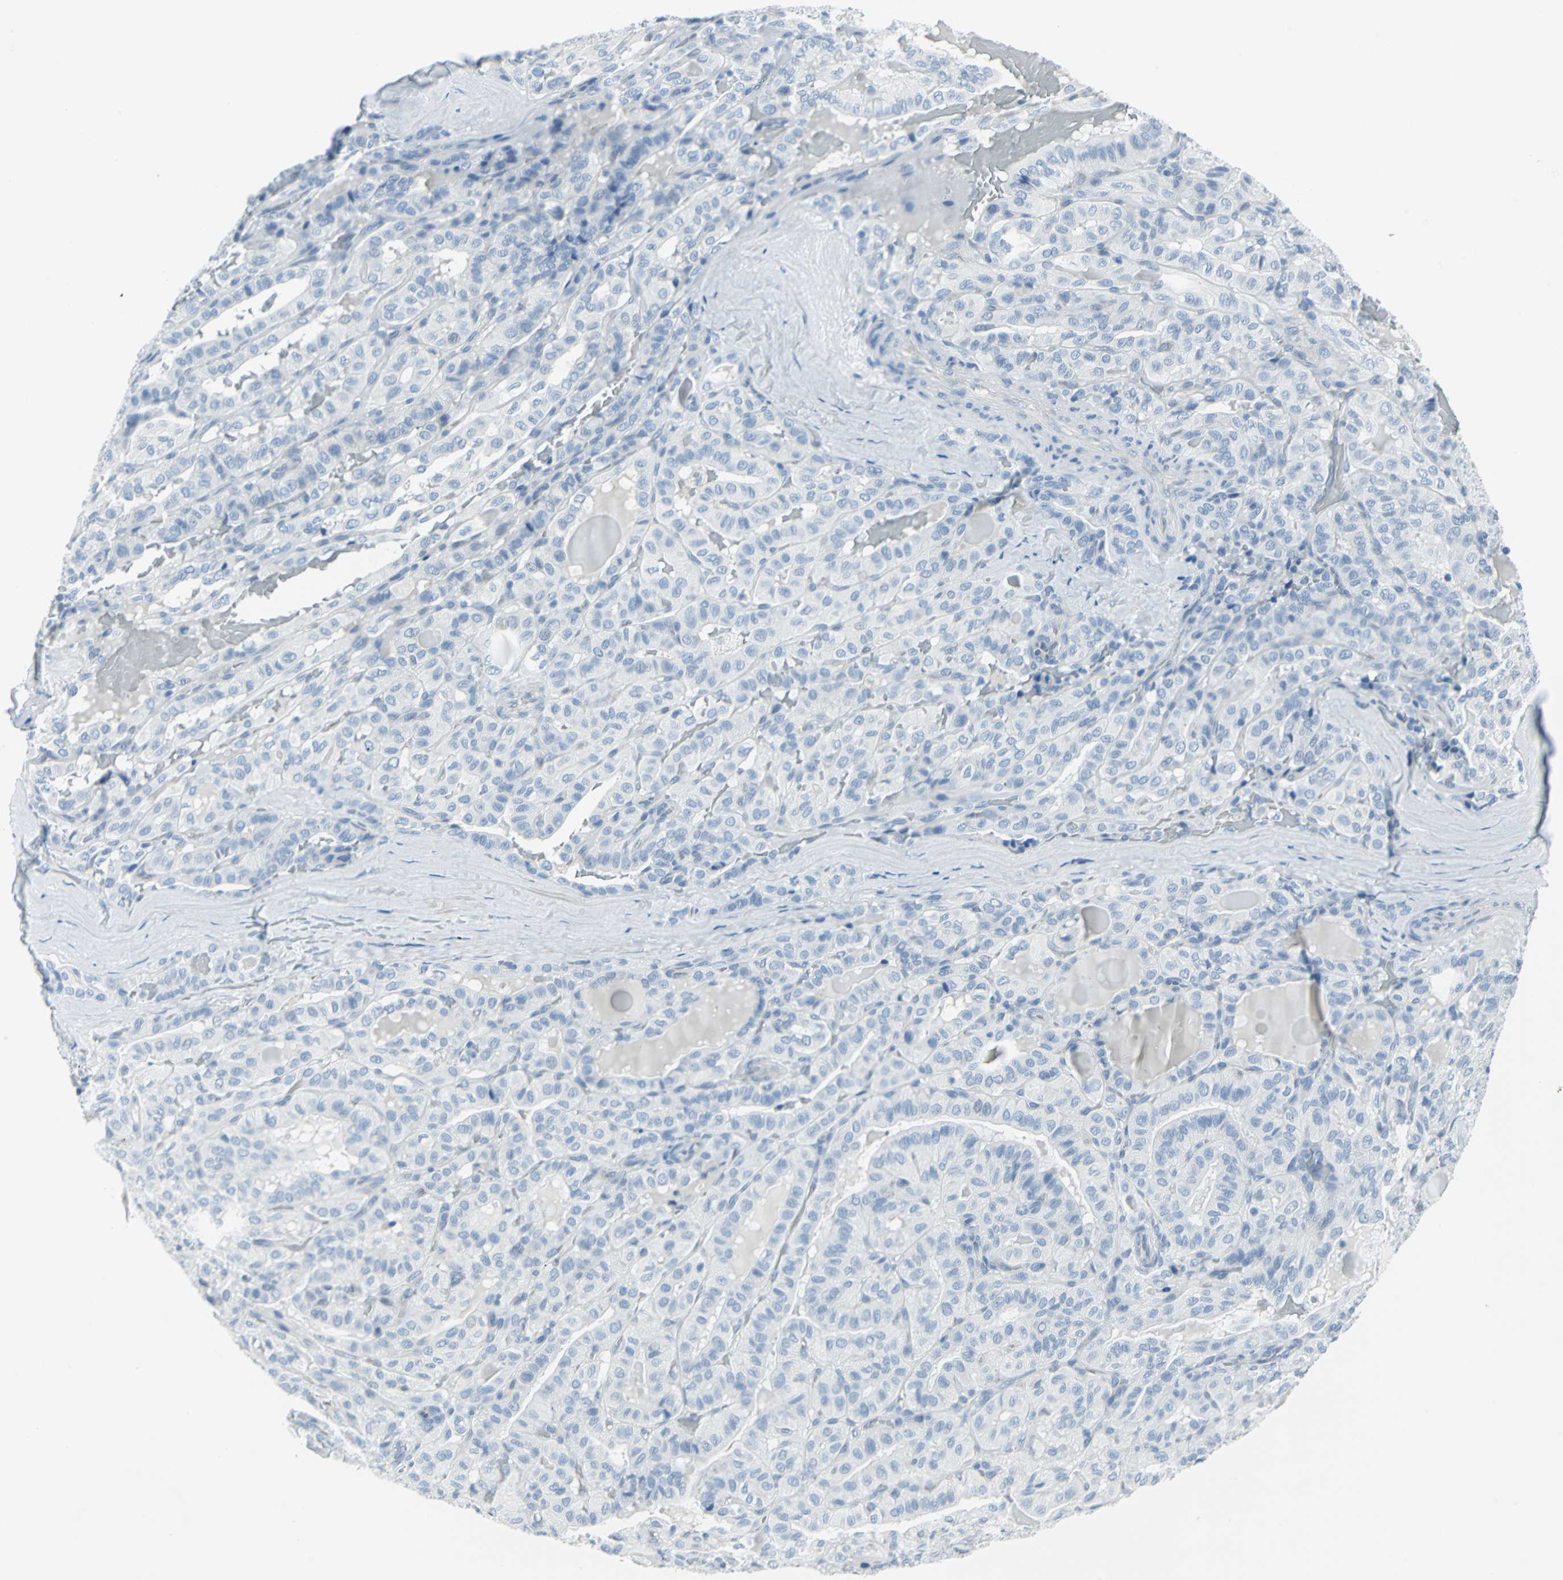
{"staining": {"intensity": "negative", "quantity": "none", "location": "none"}, "tissue": "thyroid cancer", "cell_type": "Tumor cells", "image_type": "cancer", "snomed": [{"axis": "morphology", "description": "Papillary adenocarcinoma, NOS"}, {"axis": "topography", "description": "Thyroid gland"}], "caption": "DAB immunohistochemical staining of thyroid cancer (papillary adenocarcinoma) shows no significant positivity in tumor cells.", "gene": "CYB5A", "patient": {"sex": "male", "age": 77}}